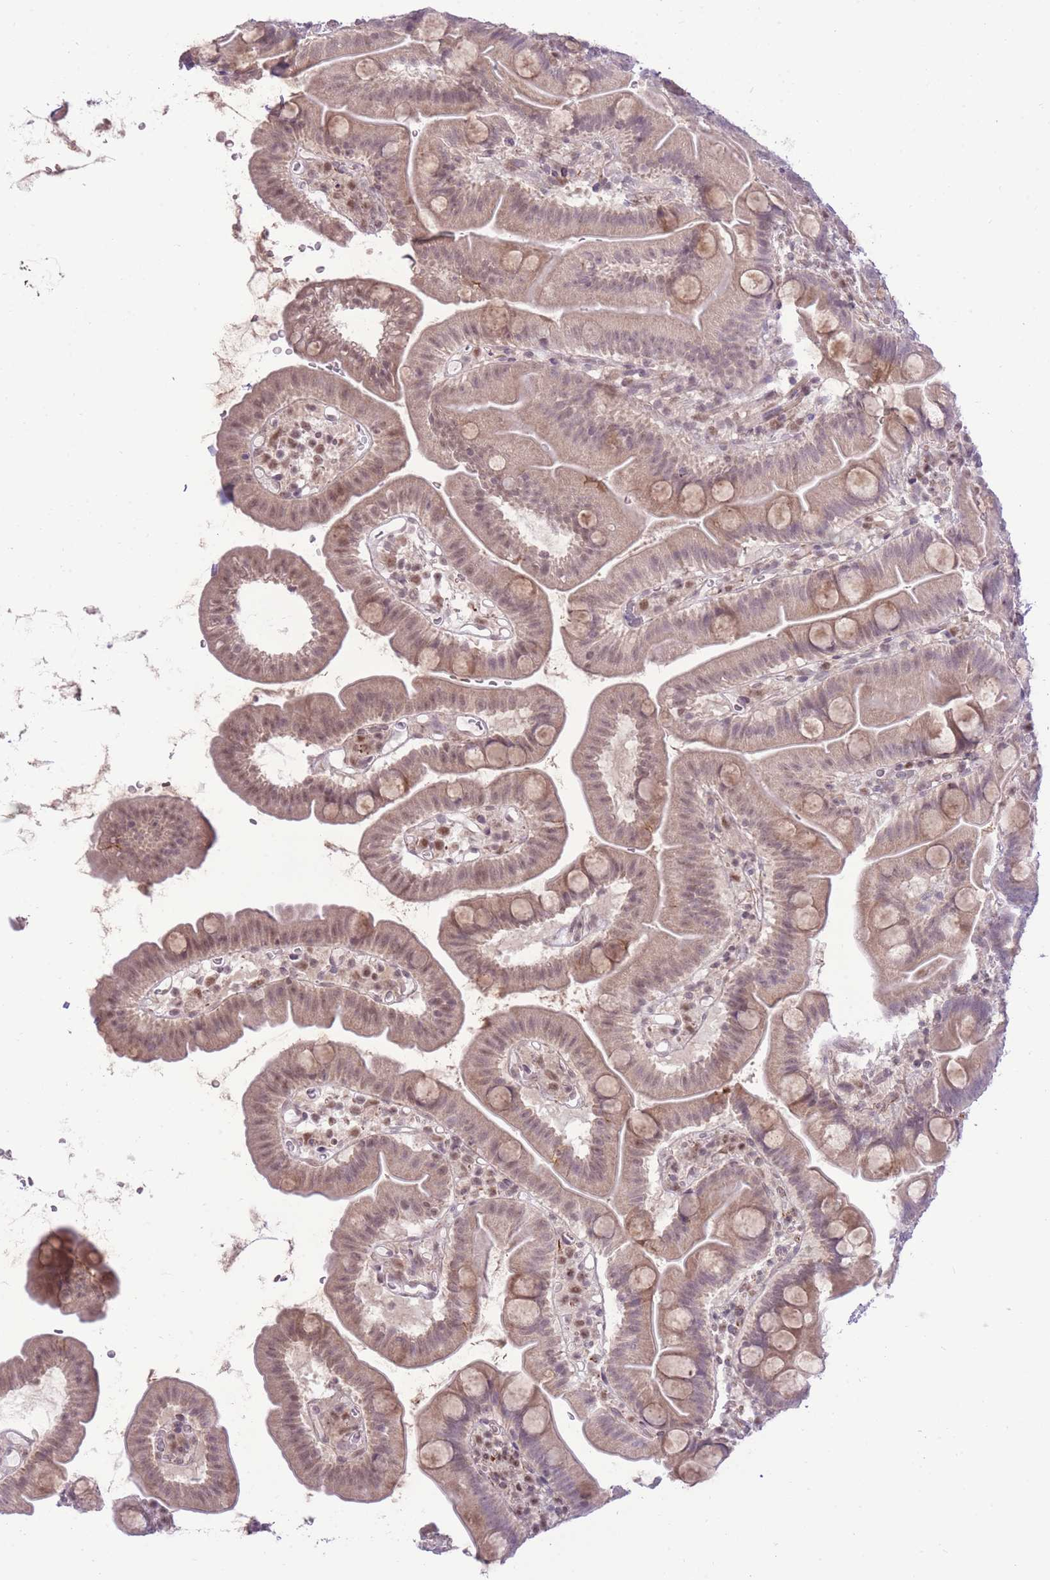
{"staining": {"intensity": "moderate", "quantity": "25%-75%", "location": "cytoplasmic/membranous,nuclear"}, "tissue": "small intestine", "cell_type": "Glandular cells", "image_type": "normal", "snomed": [{"axis": "morphology", "description": "Normal tissue, NOS"}, {"axis": "topography", "description": "Small intestine"}], "caption": "Immunohistochemistry (IHC) (DAB) staining of normal human small intestine shows moderate cytoplasmic/membranous,nuclear protein positivity in approximately 25%-75% of glandular cells. (DAB (3,3'-diaminobenzidine) = brown stain, brightfield microscopy at high magnification).", "gene": "ELL", "patient": {"sex": "female", "age": 68}}